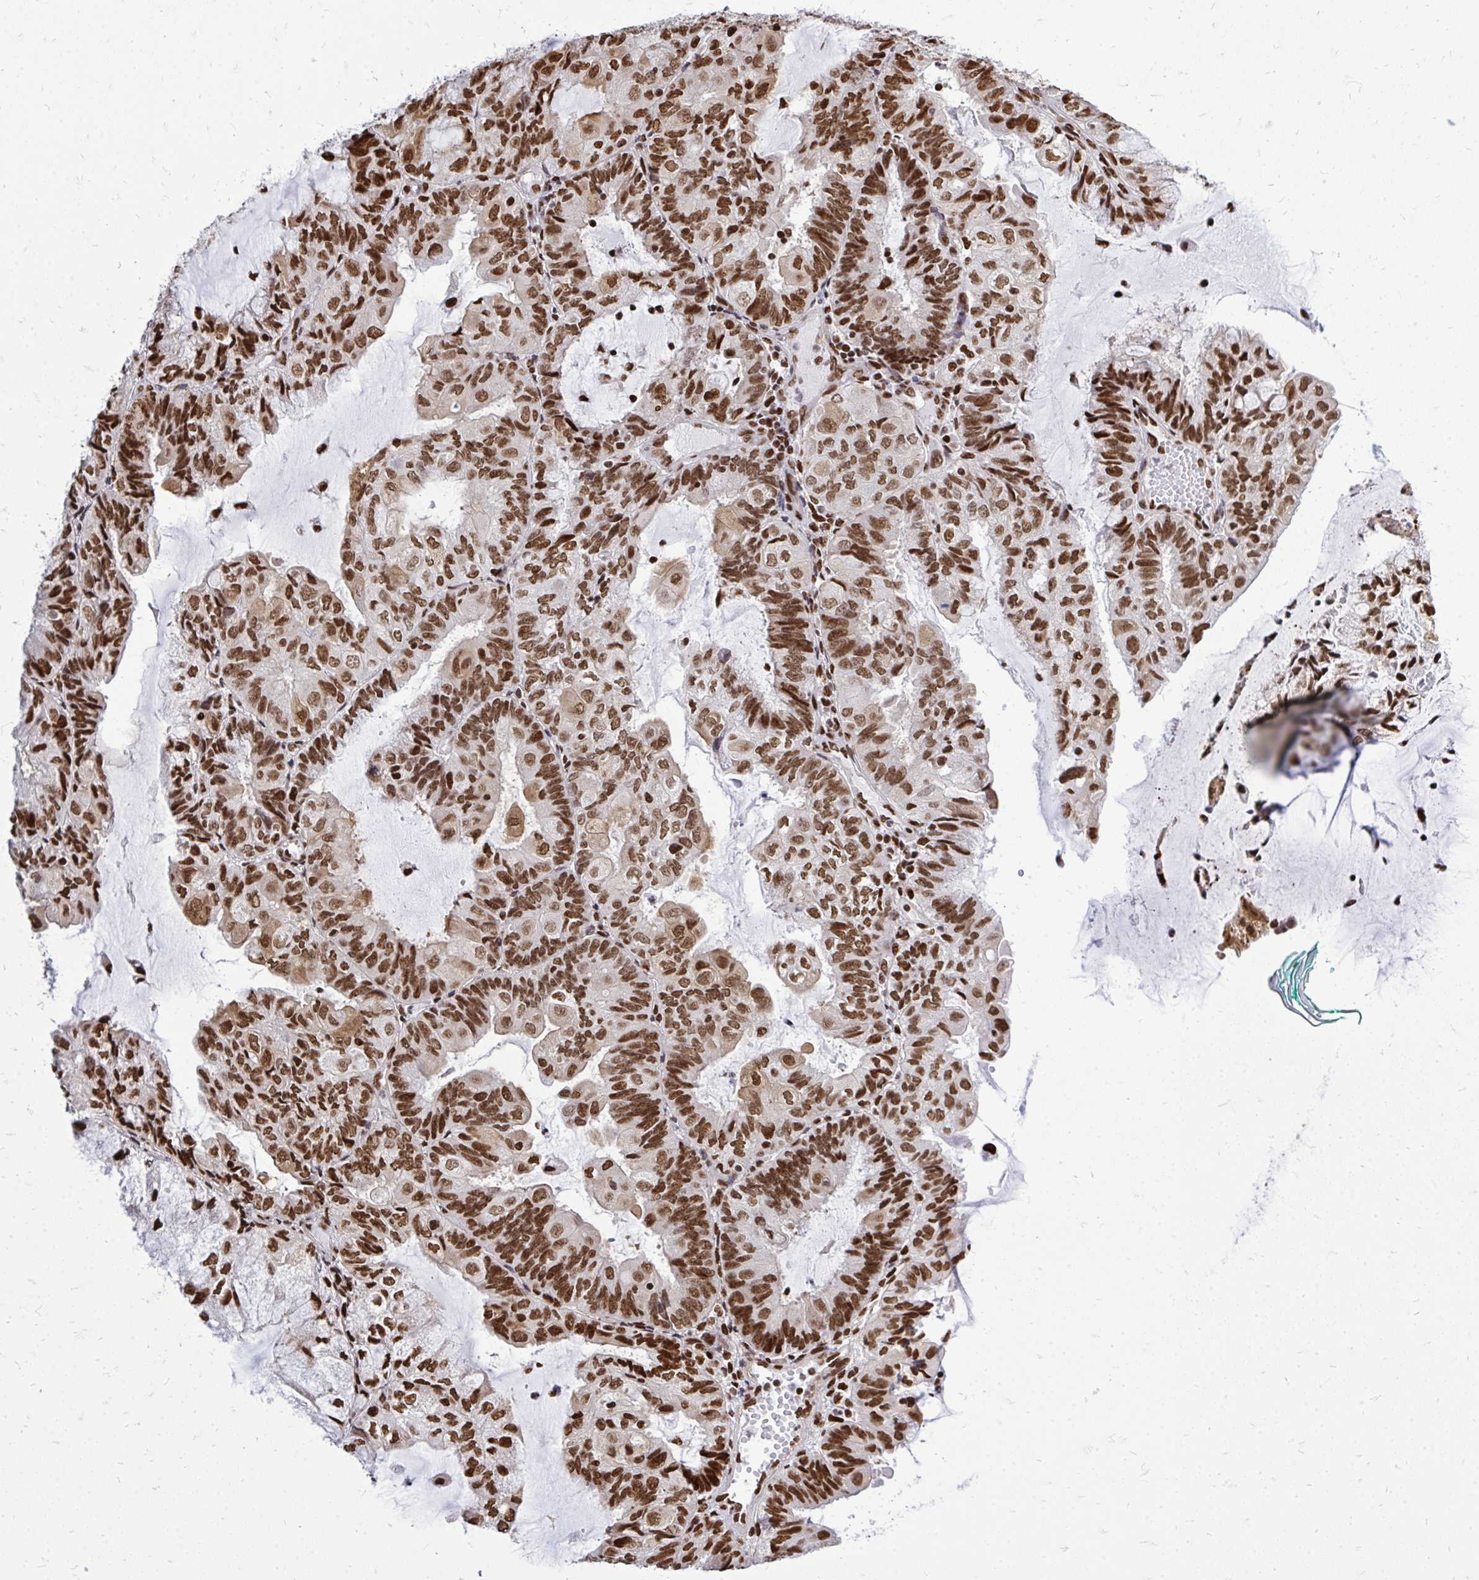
{"staining": {"intensity": "strong", "quantity": ">75%", "location": "nuclear"}, "tissue": "endometrial cancer", "cell_type": "Tumor cells", "image_type": "cancer", "snomed": [{"axis": "morphology", "description": "Adenocarcinoma, NOS"}, {"axis": "topography", "description": "Endometrium"}], "caption": "Immunohistochemical staining of human endometrial cancer displays high levels of strong nuclear protein positivity in approximately >75% of tumor cells. Nuclei are stained in blue.", "gene": "TBL1Y", "patient": {"sex": "female", "age": 81}}